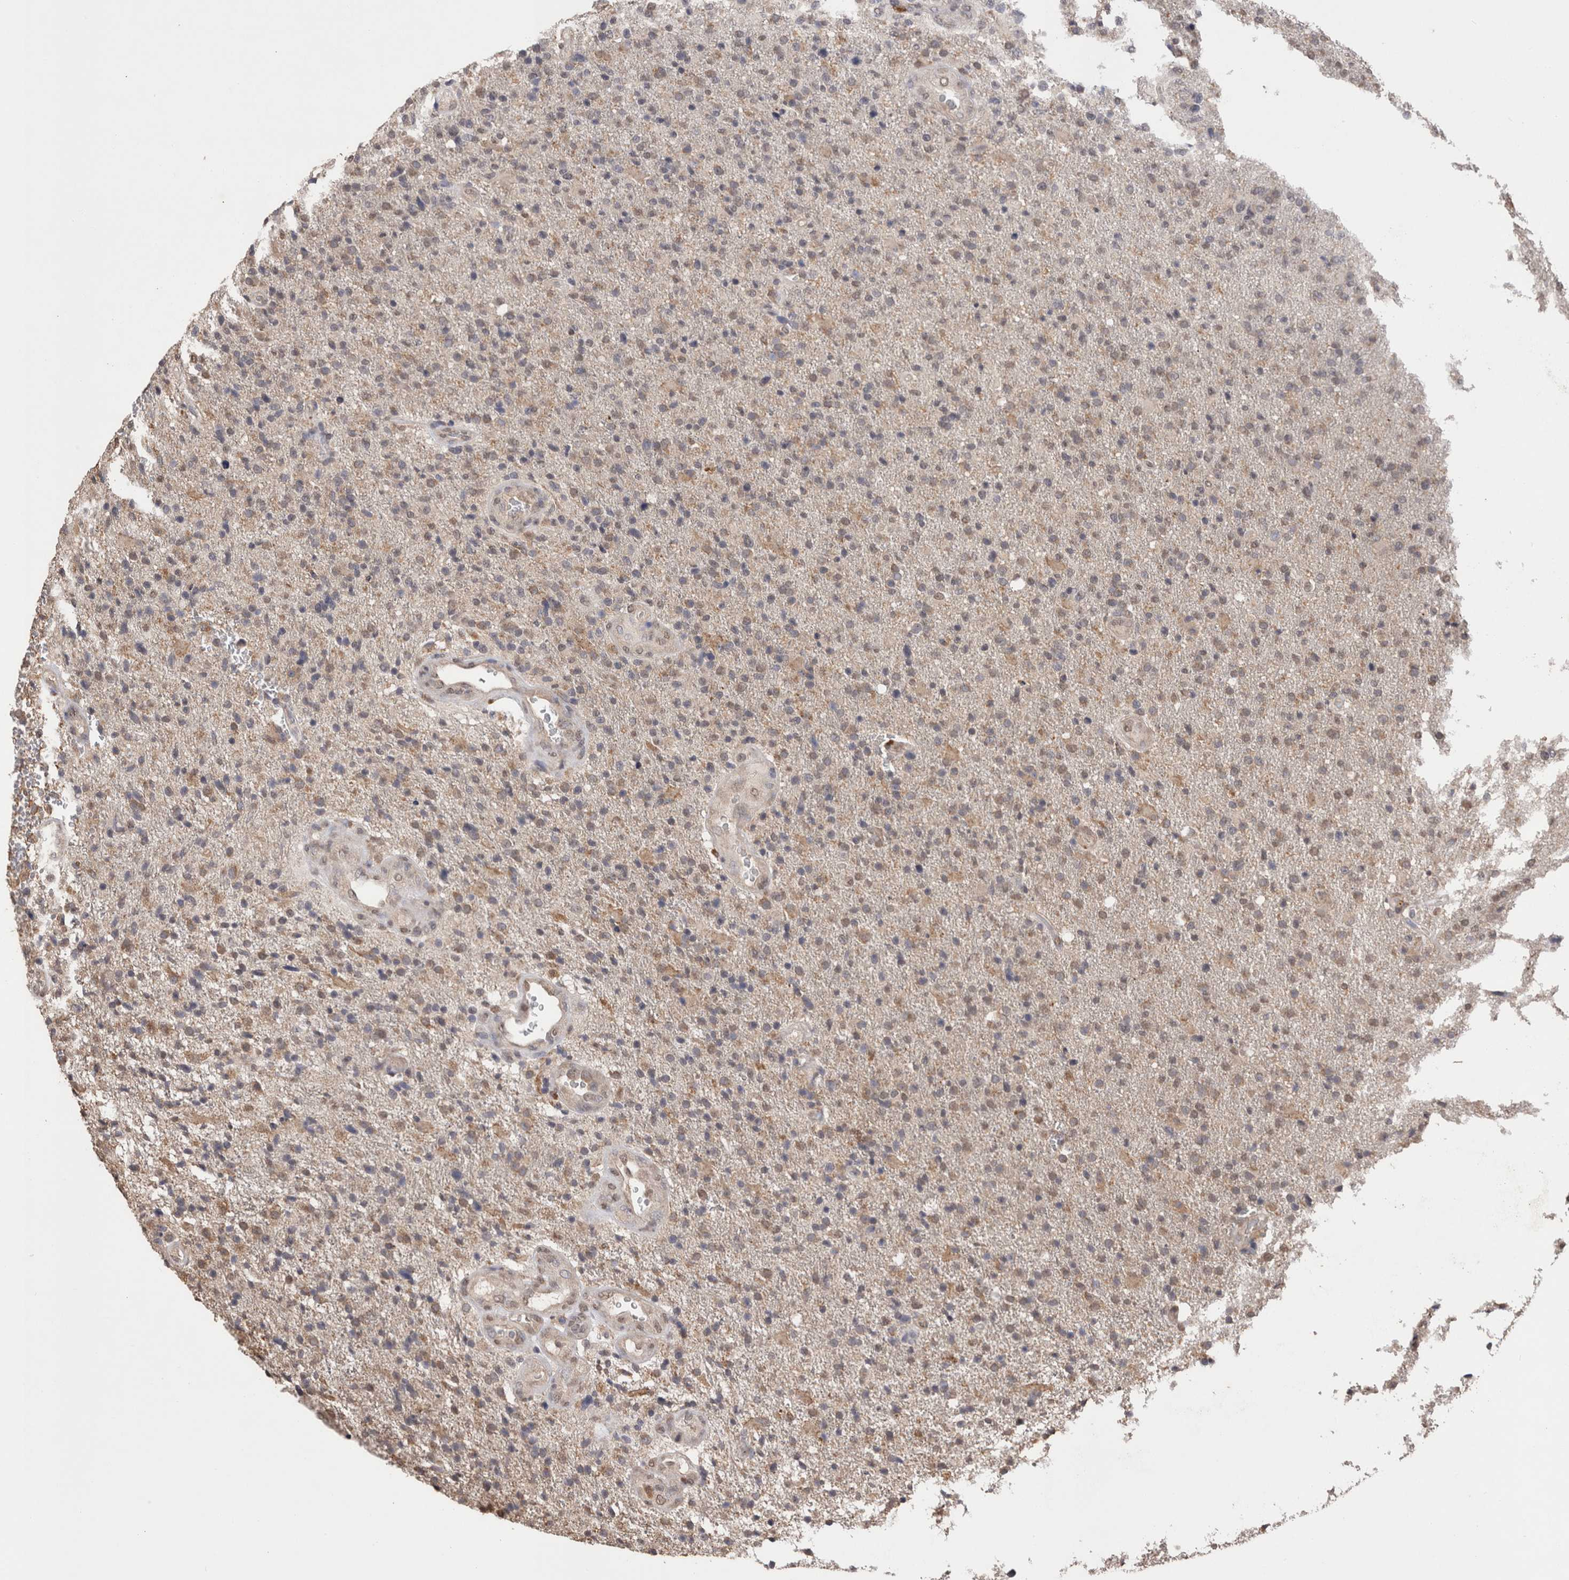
{"staining": {"intensity": "weak", "quantity": ">75%", "location": "cytoplasmic/membranous,nuclear"}, "tissue": "glioma", "cell_type": "Tumor cells", "image_type": "cancer", "snomed": [{"axis": "morphology", "description": "Glioma, malignant, High grade"}, {"axis": "topography", "description": "Brain"}], "caption": "Brown immunohistochemical staining in human malignant glioma (high-grade) displays weak cytoplasmic/membranous and nuclear positivity in about >75% of tumor cells.", "gene": "GRK5", "patient": {"sex": "male", "age": 72}}